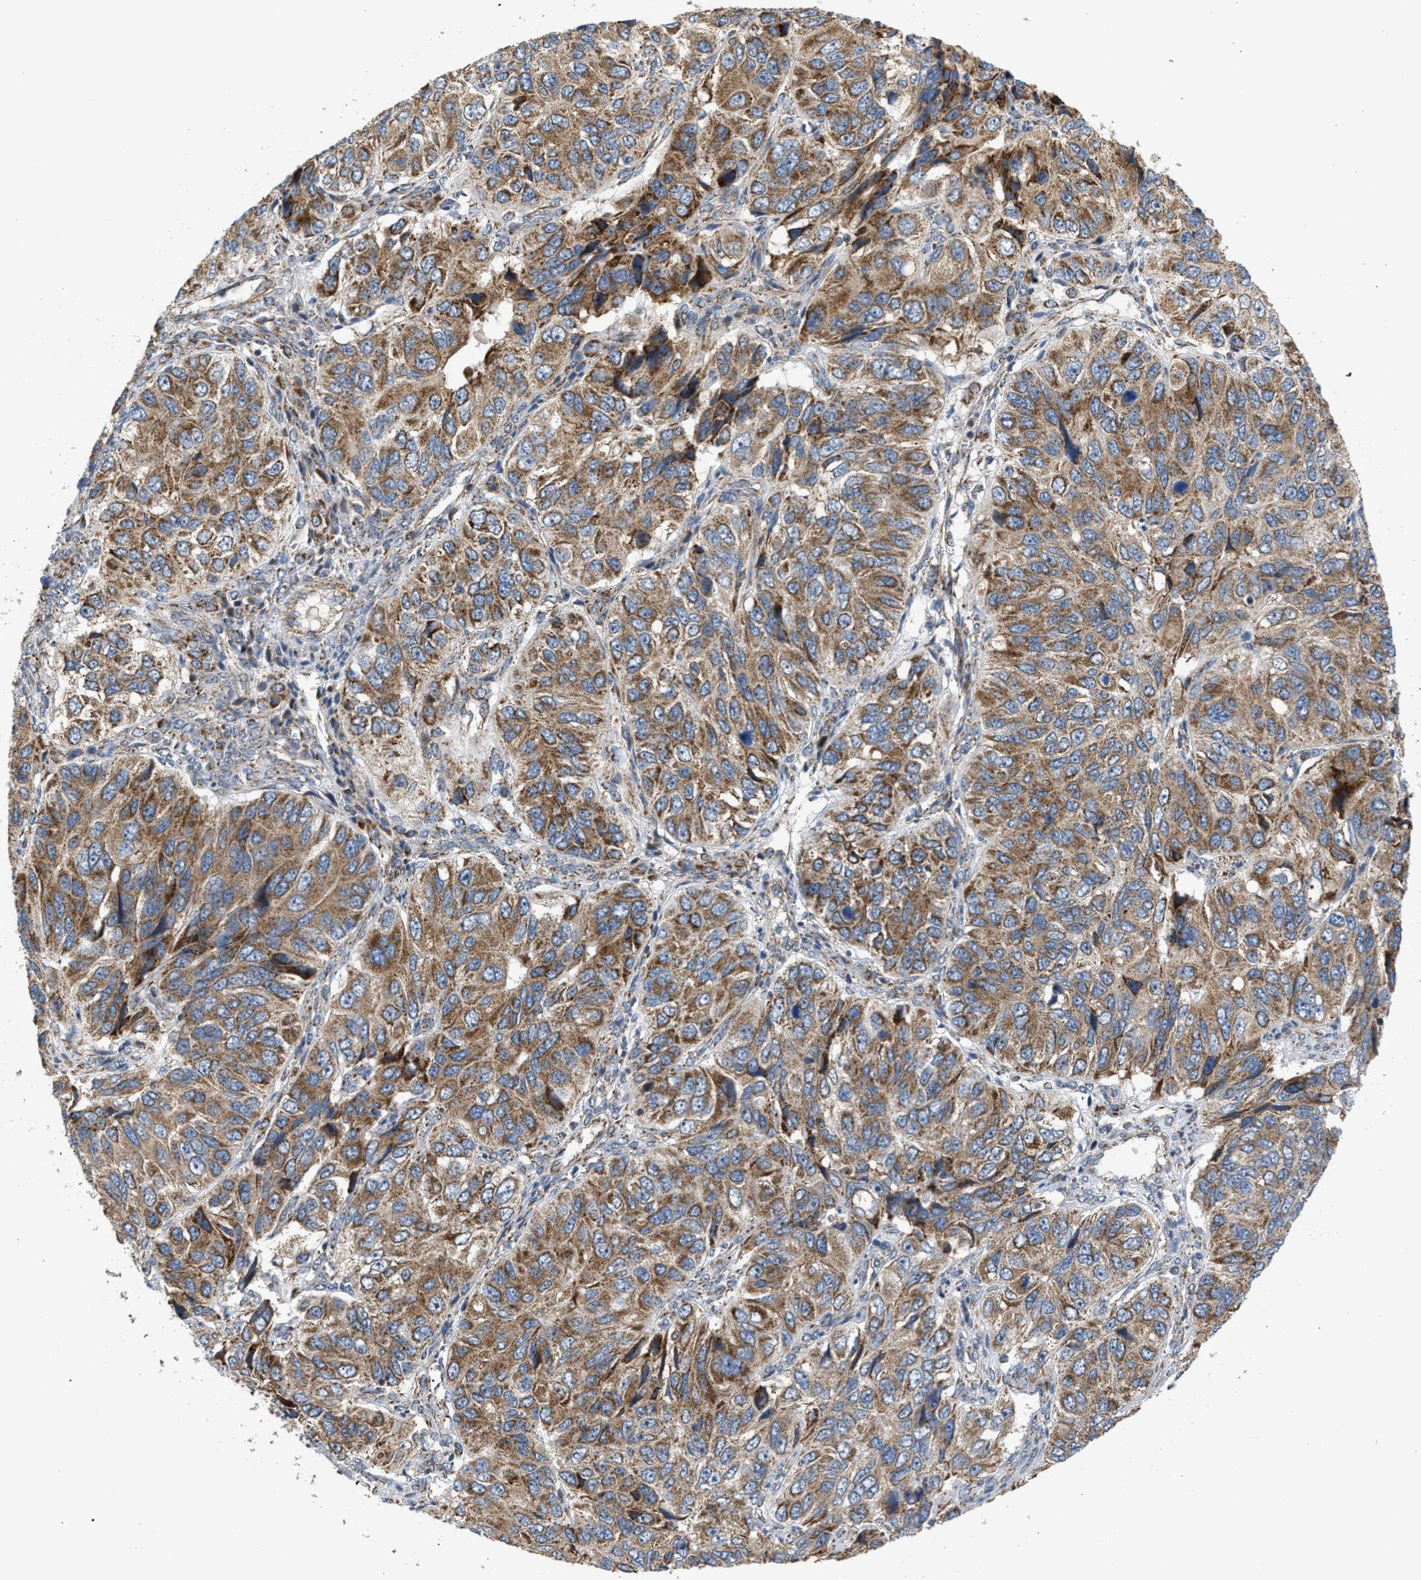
{"staining": {"intensity": "moderate", "quantity": ">75%", "location": "cytoplasmic/membranous"}, "tissue": "ovarian cancer", "cell_type": "Tumor cells", "image_type": "cancer", "snomed": [{"axis": "morphology", "description": "Carcinoma, endometroid"}, {"axis": "topography", "description": "Ovary"}], "caption": "Human ovarian cancer stained with a protein marker shows moderate staining in tumor cells.", "gene": "TACO1", "patient": {"sex": "female", "age": 51}}